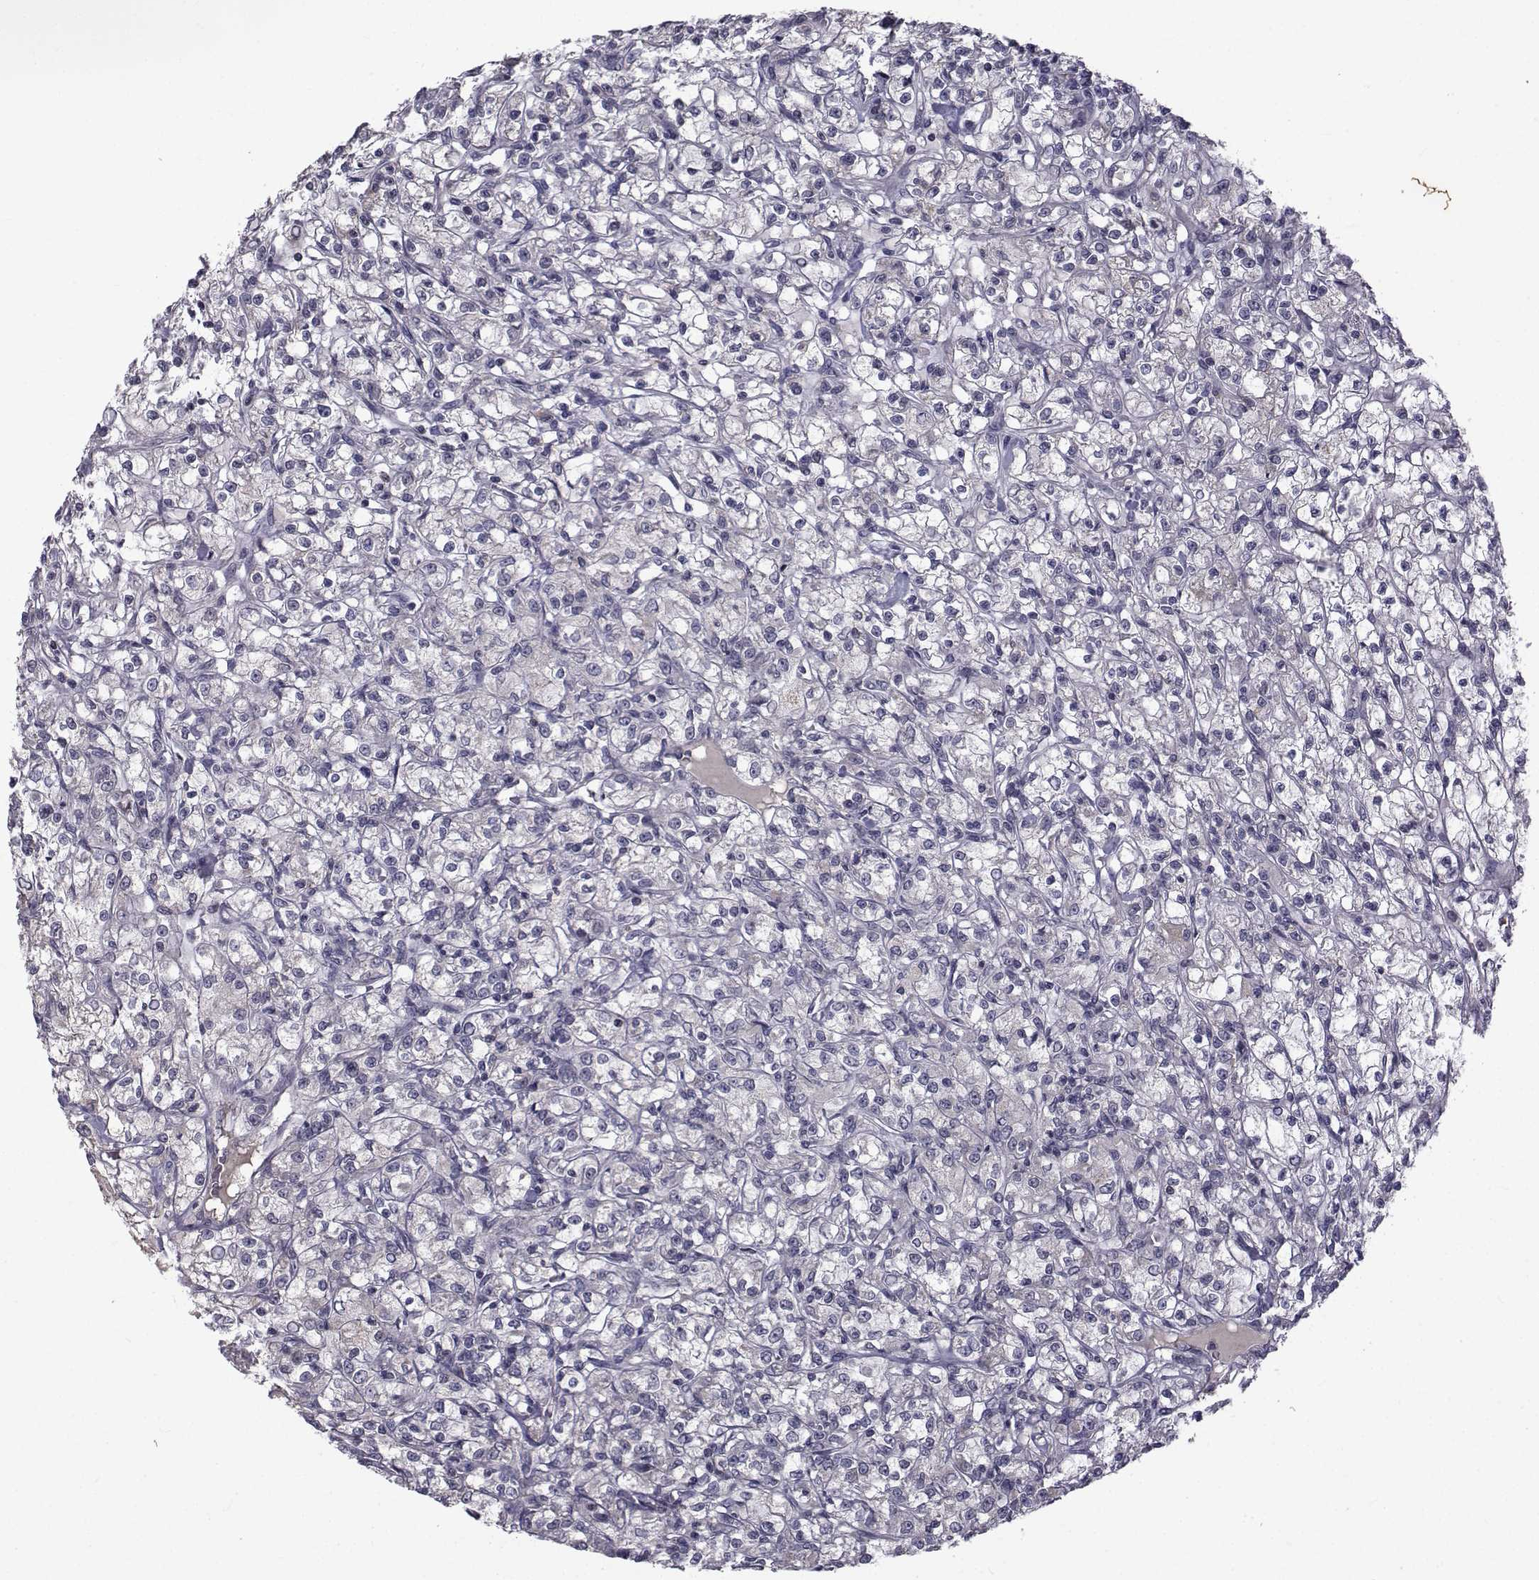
{"staining": {"intensity": "negative", "quantity": "none", "location": "none"}, "tissue": "renal cancer", "cell_type": "Tumor cells", "image_type": "cancer", "snomed": [{"axis": "morphology", "description": "Adenocarcinoma, NOS"}, {"axis": "topography", "description": "Kidney"}], "caption": "Immunohistochemistry histopathology image of neoplastic tissue: human renal cancer (adenocarcinoma) stained with DAB (3,3'-diaminobenzidine) shows no significant protein expression in tumor cells.", "gene": "FDXR", "patient": {"sex": "female", "age": 59}}